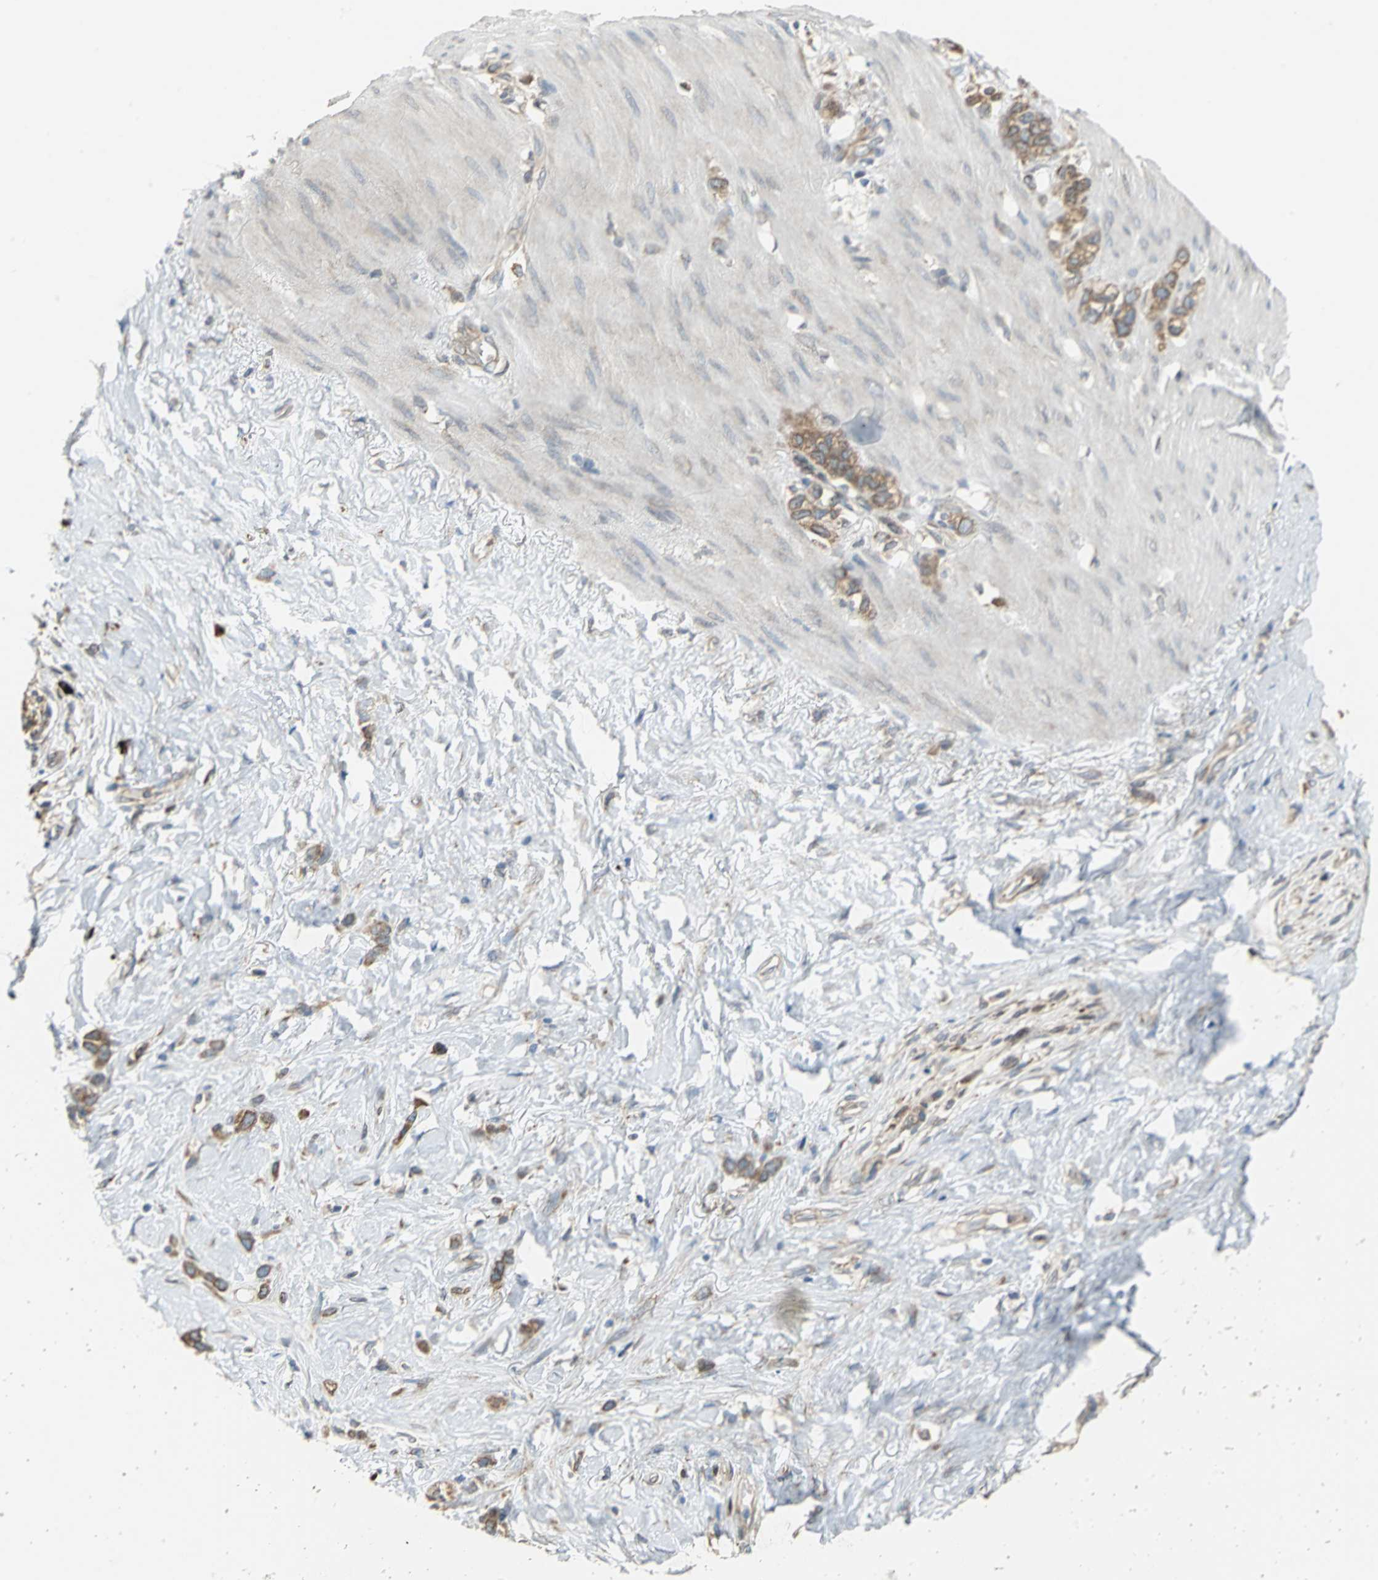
{"staining": {"intensity": "moderate", "quantity": "25%-75%", "location": "cytoplasmic/membranous"}, "tissue": "stomach cancer", "cell_type": "Tumor cells", "image_type": "cancer", "snomed": [{"axis": "morphology", "description": "Normal tissue, NOS"}, {"axis": "morphology", "description": "Adenocarcinoma, NOS"}, {"axis": "morphology", "description": "Adenocarcinoma, High grade"}, {"axis": "topography", "description": "Stomach, upper"}, {"axis": "topography", "description": "Stomach"}], "caption": "About 25%-75% of tumor cells in human adenocarcinoma (stomach) demonstrate moderate cytoplasmic/membranous protein positivity as visualized by brown immunohistochemical staining.", "gene": "SYVN1", "patient": {"sex": "female", "age": 65}}